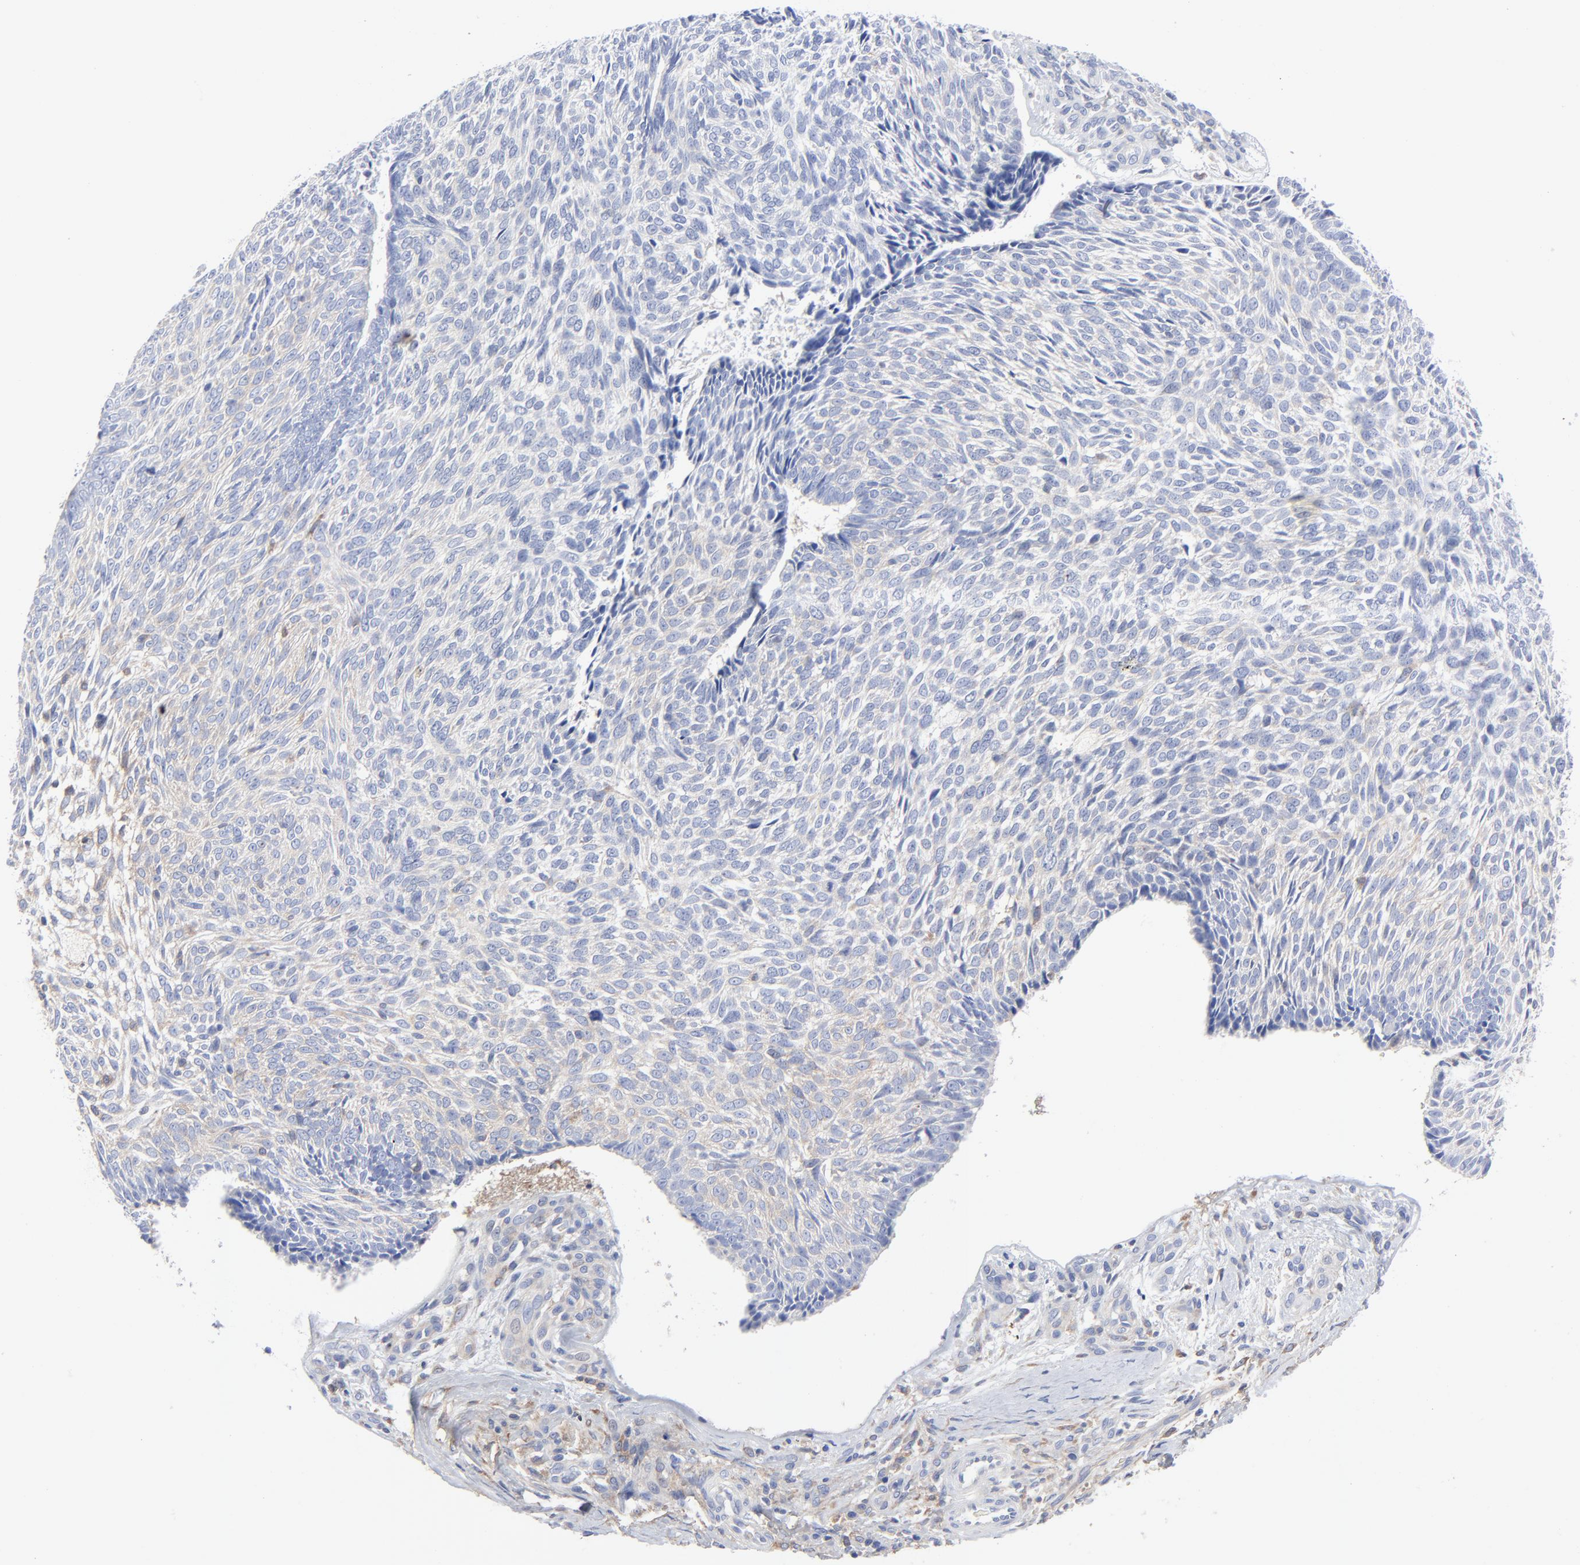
{"staining": {"intensity": "weak", "quantity": "<25%", "location": "cytoplasmic/membranous"}, "tissue": "skin cancer", "cell_type": "Tumor cells", "image_type": "cancer", "snomed": [{"axis": "morphology", "description": "Basal cell carcinoma"}, {"axis": "topography", "description": "Skin"}], "caption": "High magnification brightfield microscopy of basal cell carcinoma (skin) stained with DAB (brown) and counterstained with hematoxylin (blue): tumor cells show no significant staining.", "gene": "STAT2", "patient": {"sex": "male", "age": 72}}